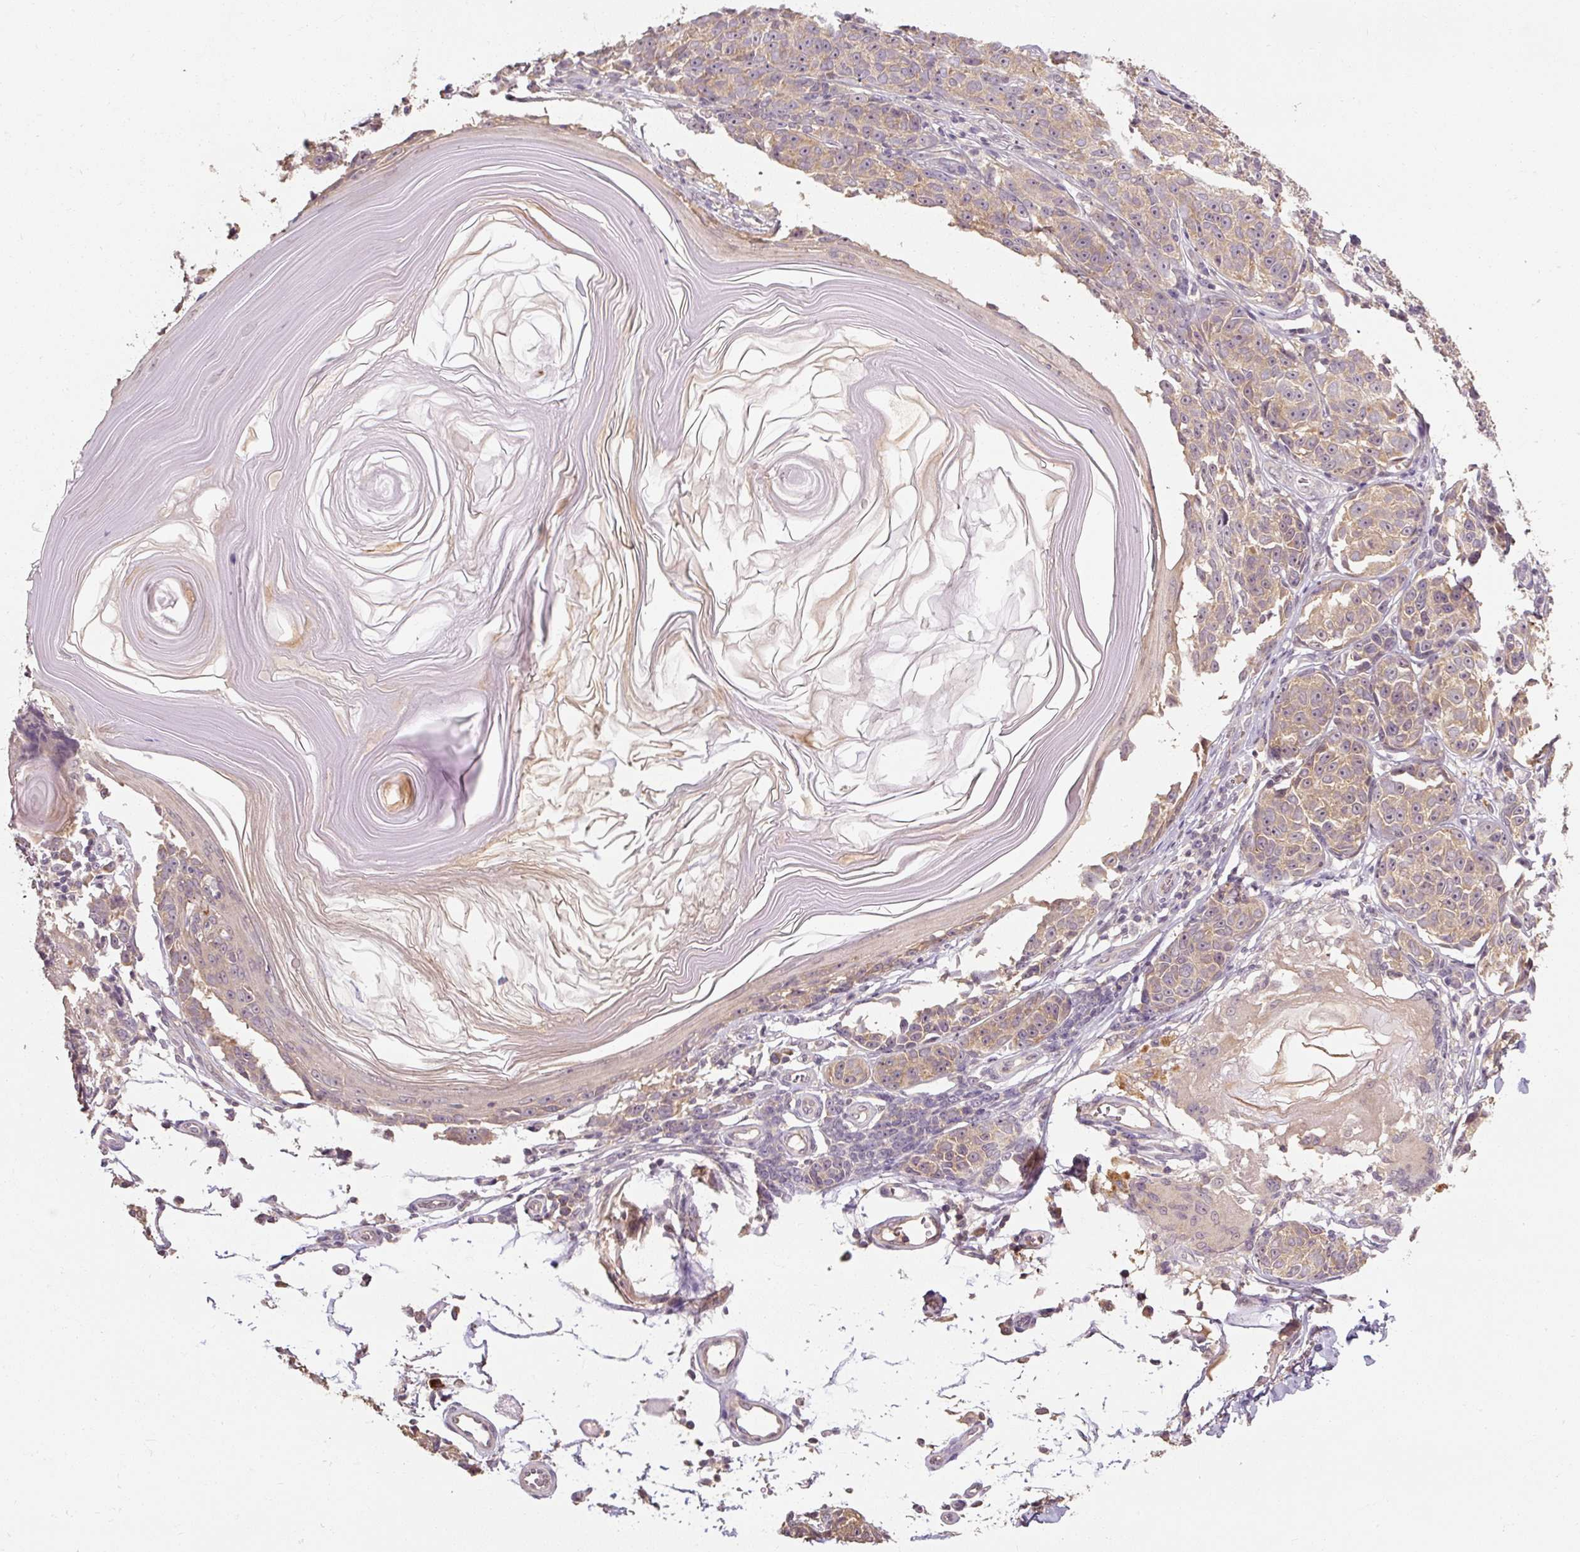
{"staining": {"intensity": "weak", "quantity": "25%-75%", "location": "cytoplasmic/membranous"}, "tissue": "melanoma", "cell_type": "Tumor cells", "image_type": "cancer", "snomed": [{"axis": "morphology", "description": "Malignant melanoma, NOS"}, {"axis": "topography", "description": "Skin"}], "caption": "Immunohistochemical staining of melanoma reveals low levels of weak cytoplasmic/membranous positivity in about 25%-75% of tumor cells.", "gene": "CFAP65", "patient": {"sex": "male", "age": 73}}